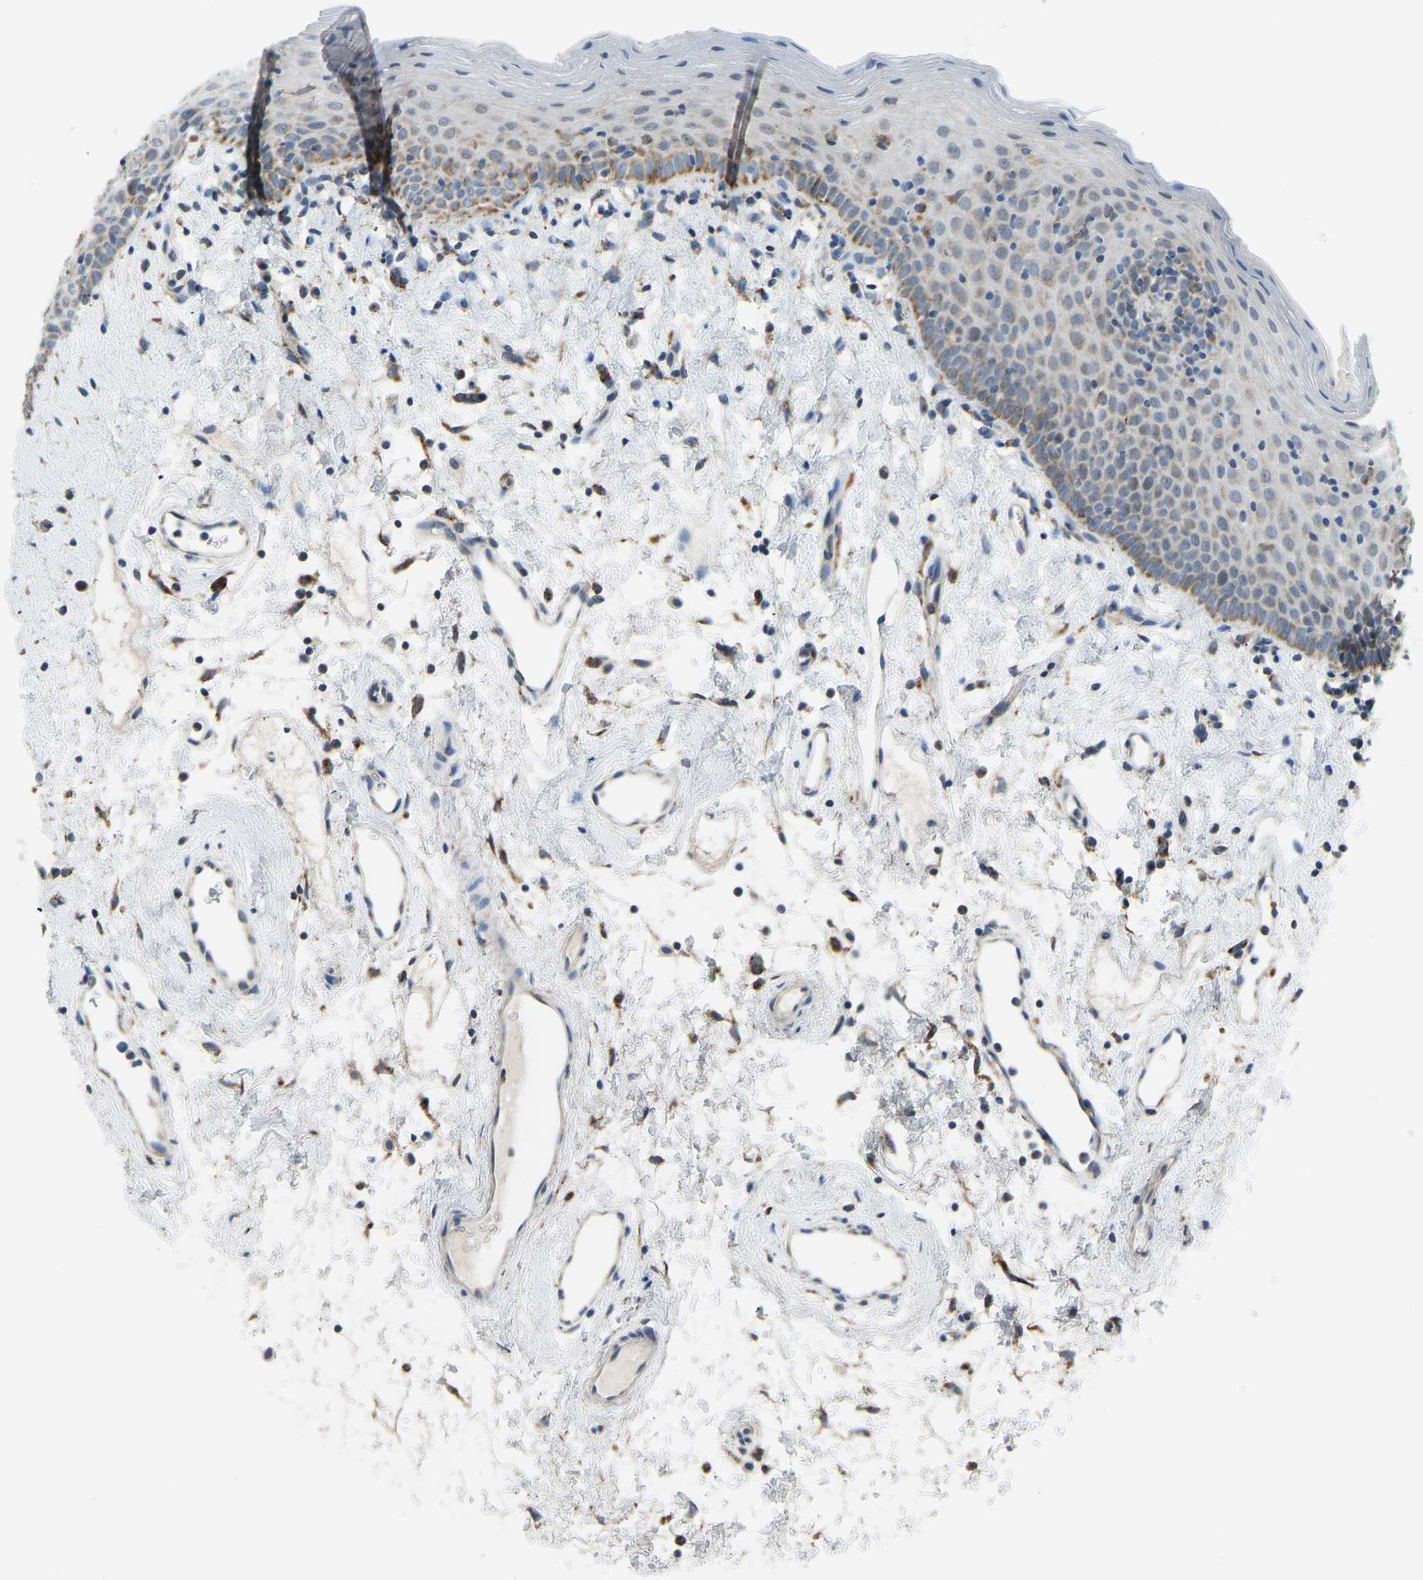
{"staining": {"intensity": "moderate", "quantity": "<25%", "location": "cytoplasmic/membranous"}, "tissue": "oral mucosa", "cell_type": "Squamous epithelial cells", "image_type": "normal", "snomed": [{"axis": "morphology", "description": "Normal tissue, NOS"}, {"axis": "topography", "description": "Oral tissue"}], "caption": "Brown immunohistochemical staining in benign human oral mucosa exhibits moderate cytoplasmic/membranous staining in approximately <25% of squamous epithelial cells.", "gene": "SMIM20", "patient": {"sex": "male", "age": 66}}